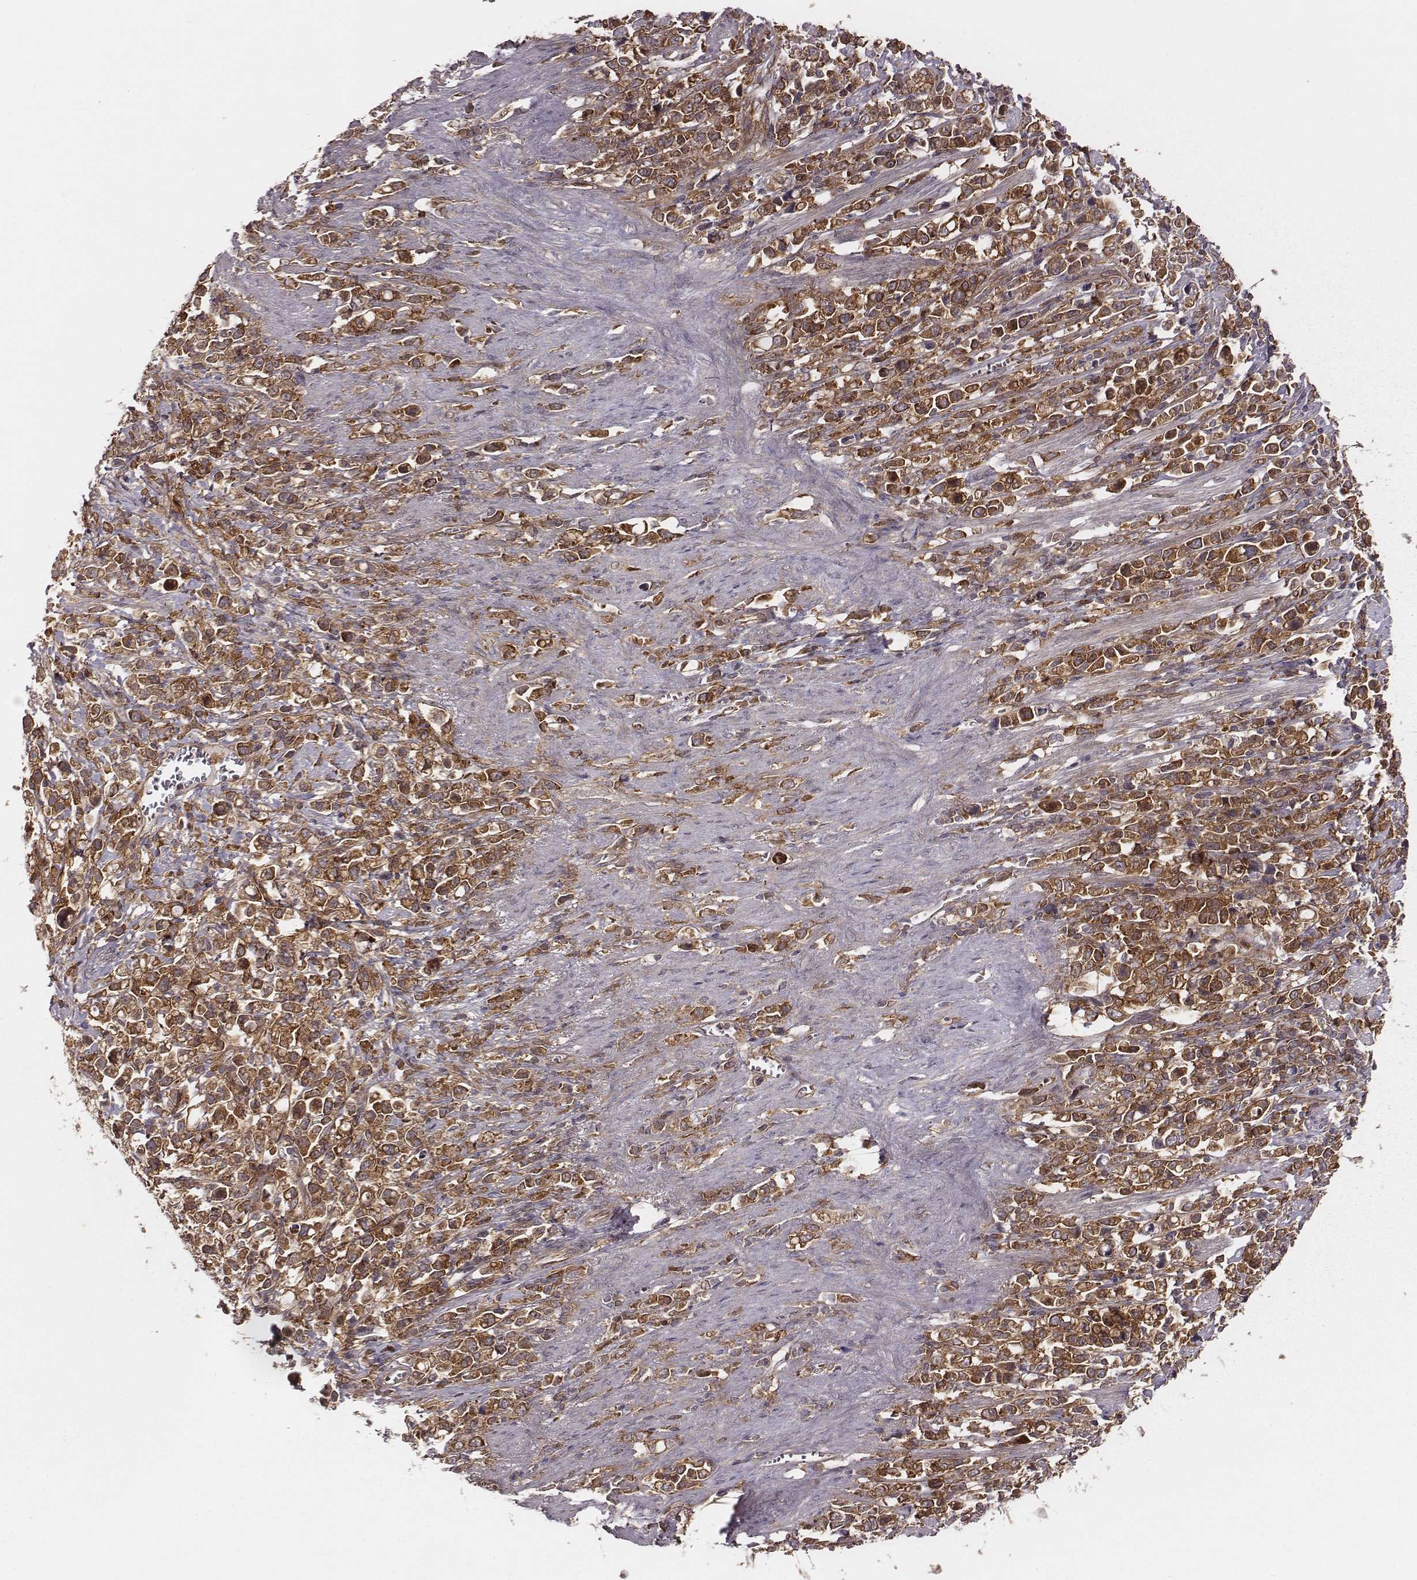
{"staining": {"intensity": "strong", "quantity": ">75%", "location": "cytoplasmic/membranous"}, "tissue": "stomach cancer", "cell_type": "Tumor cells", "image_type": "cancer", "snomed": [{"axis": "morphology", "description": "Adenocarcinoma, NOS"}, {"axis": "topography", "description": "Stomach"}], "caption": "The photomicrograph reveals immunohistochemical staining of stomach cancer. There is strong cytoplasmic/membranous staining is identified in about >75% of tumor cells. (DAB (3,3'-diaminobenzidine) IHC with brightfield microscopy, high magnification).", "gene": "VPS26A", "patient": {"sex": "male", "age": 63}}